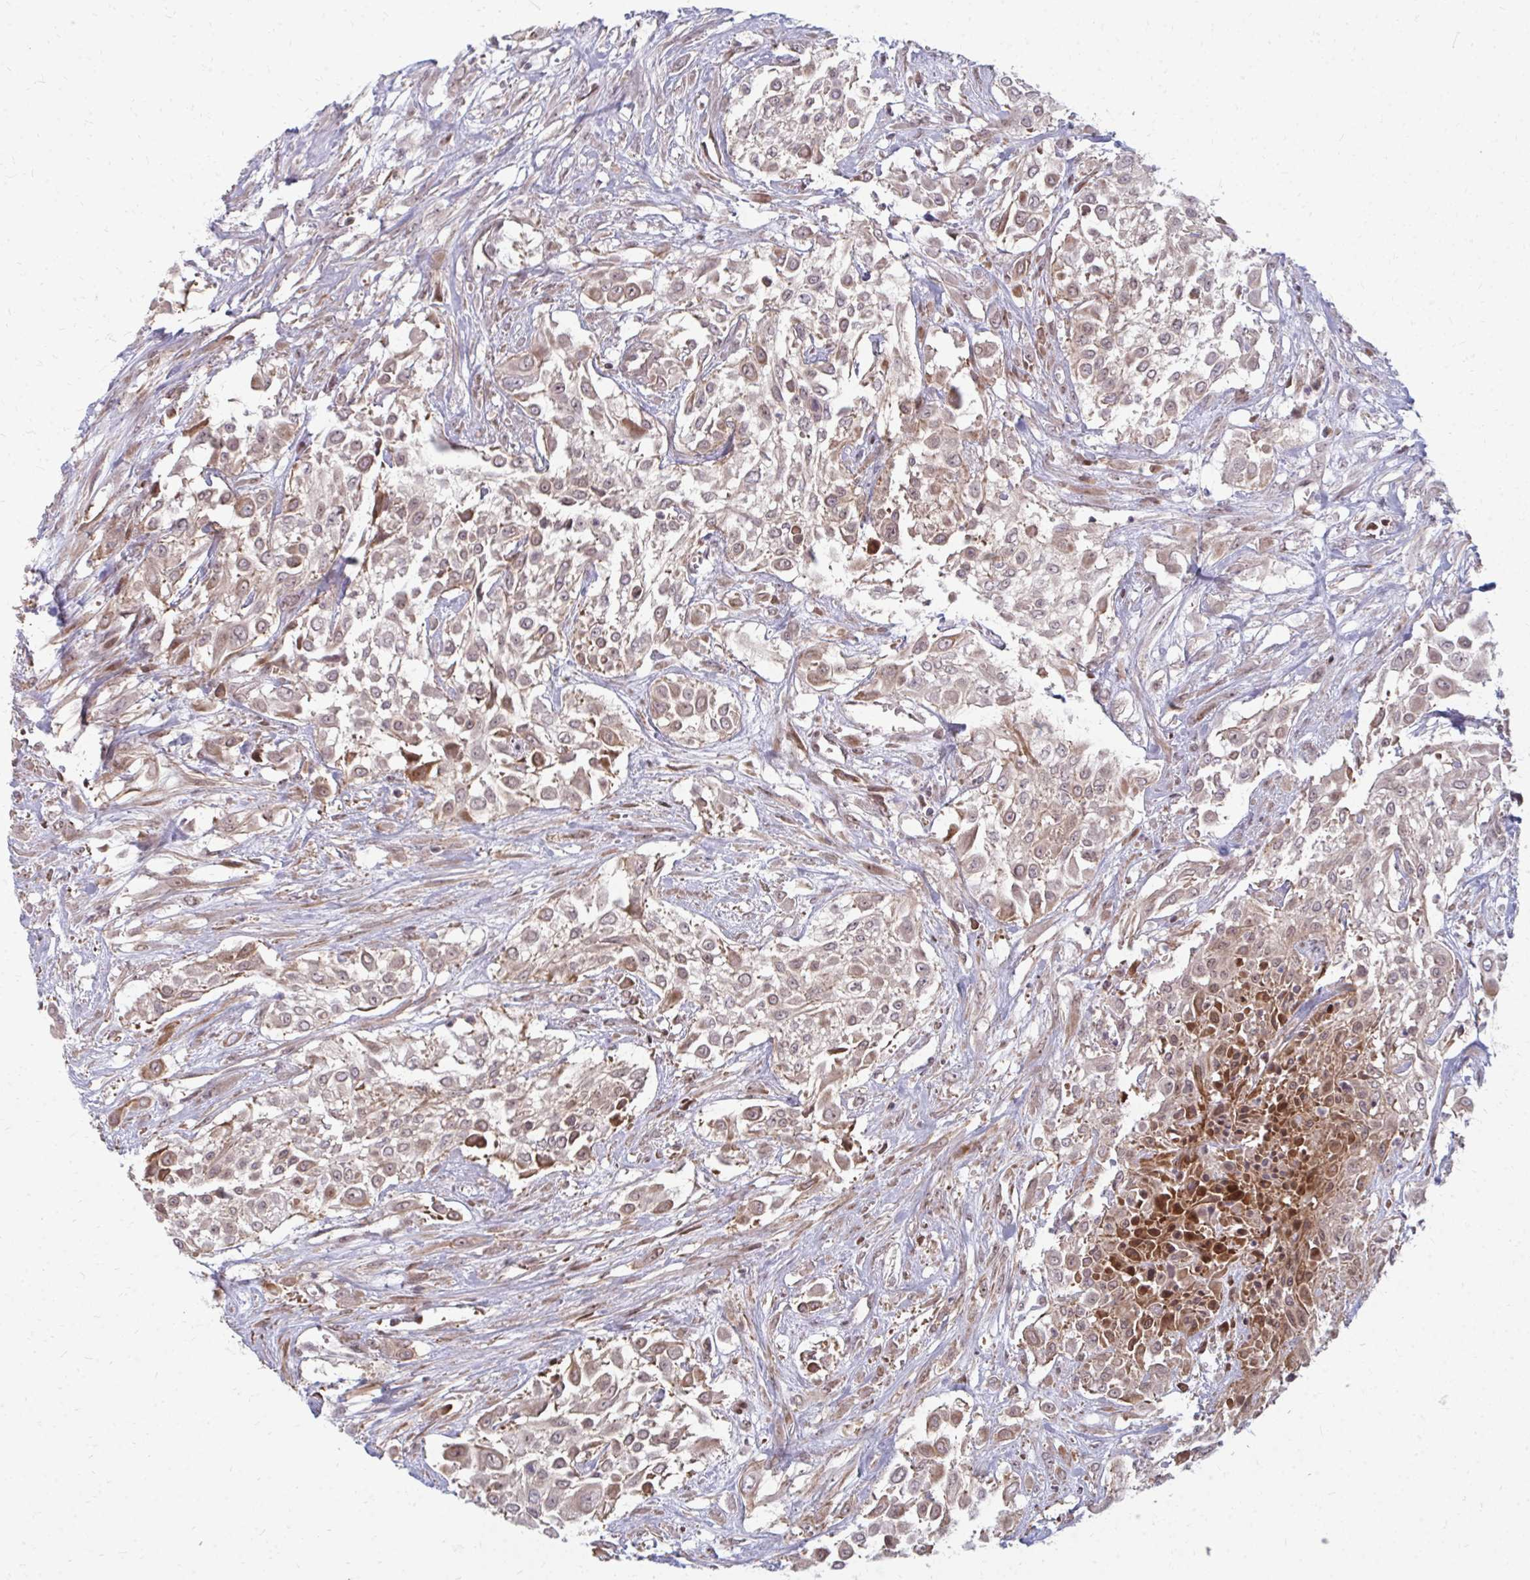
{"staining": {"intensity": "weak", "quantity": ">75%", "location": "cytoplasmic/membranous"}, "tissue": "urothelial cancer", "cell_type": "Tumor cells", "image_type": "cancer", "snomed": [{"axis": "morphology", "description": "Urothelial carcinoma, High grade"}, {"axis": "topography", "description": "Urinary bladder"}], "caption": "Immunohistochemistry of human urothelial cancer reveals low levels of weak cytoplasmic/membranous positivity in about >75% of tumor cells. Ihc stains the protein of interest in brown and the nuclei are stained blue.", "gene": "ZNF285", "patient": {"sex": "male", "age": 57}}